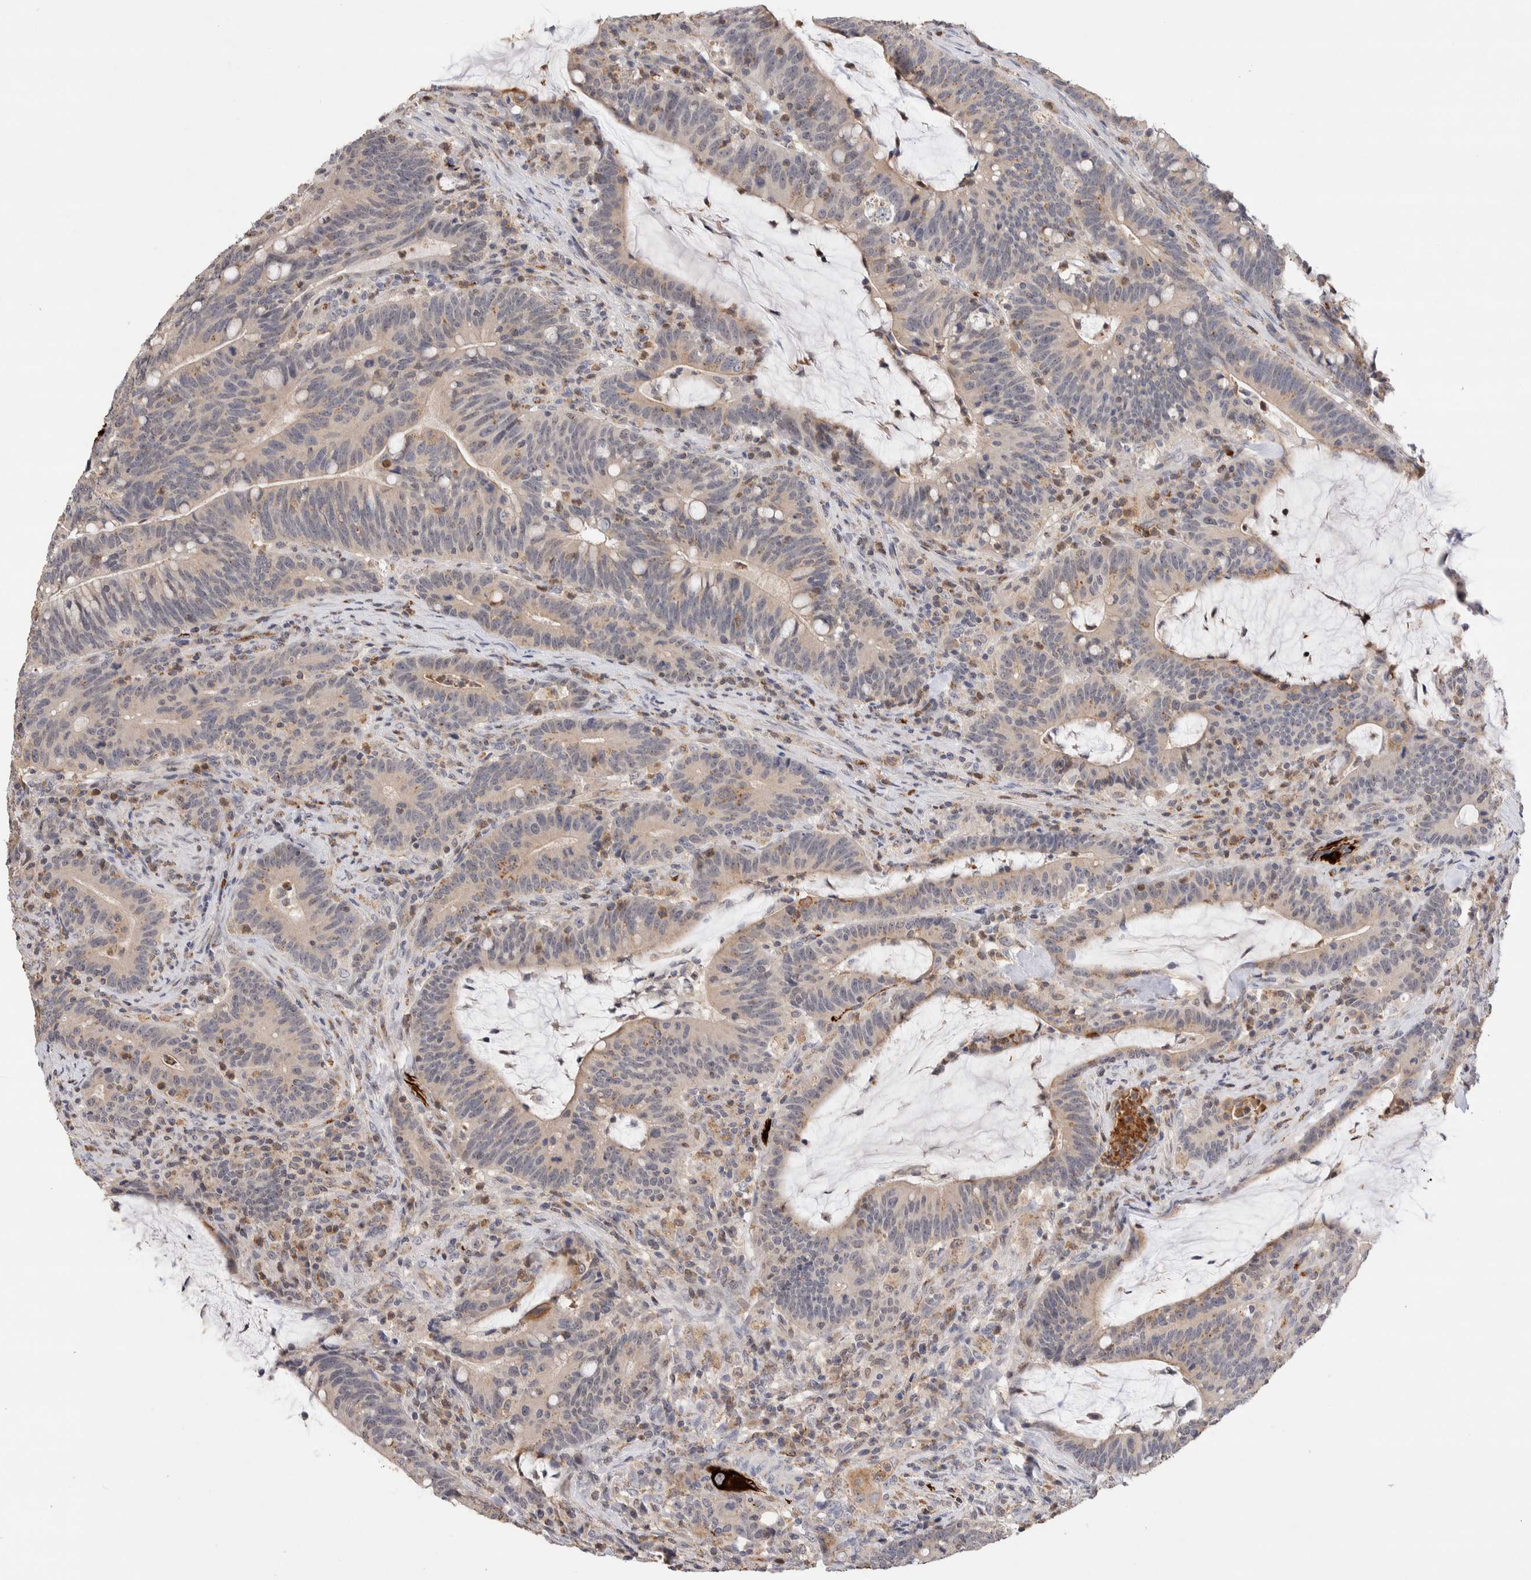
{"staining": {"intensity": "weak", "quantity": "<25%", "location": "cytoplasmic/membranous"}, "tissue": "colorectal cancer", "cell_type": "Tumor cells", "image_type": "cancer", "snomed": [{"axis": "morphology", "description": "Adenocarcinoma, NOS"}, {"axis": "topography", "description": "Colon"}], "caption": "IHC histopathology image of colorectal cancer stained for a protein (brown), which demonstrates no expression in tumor cells. (Brightfield microscopy of DAB IHC at high magnification).", "gene": "NSMAF", "patient": {"sex": "female", "age": 66}}